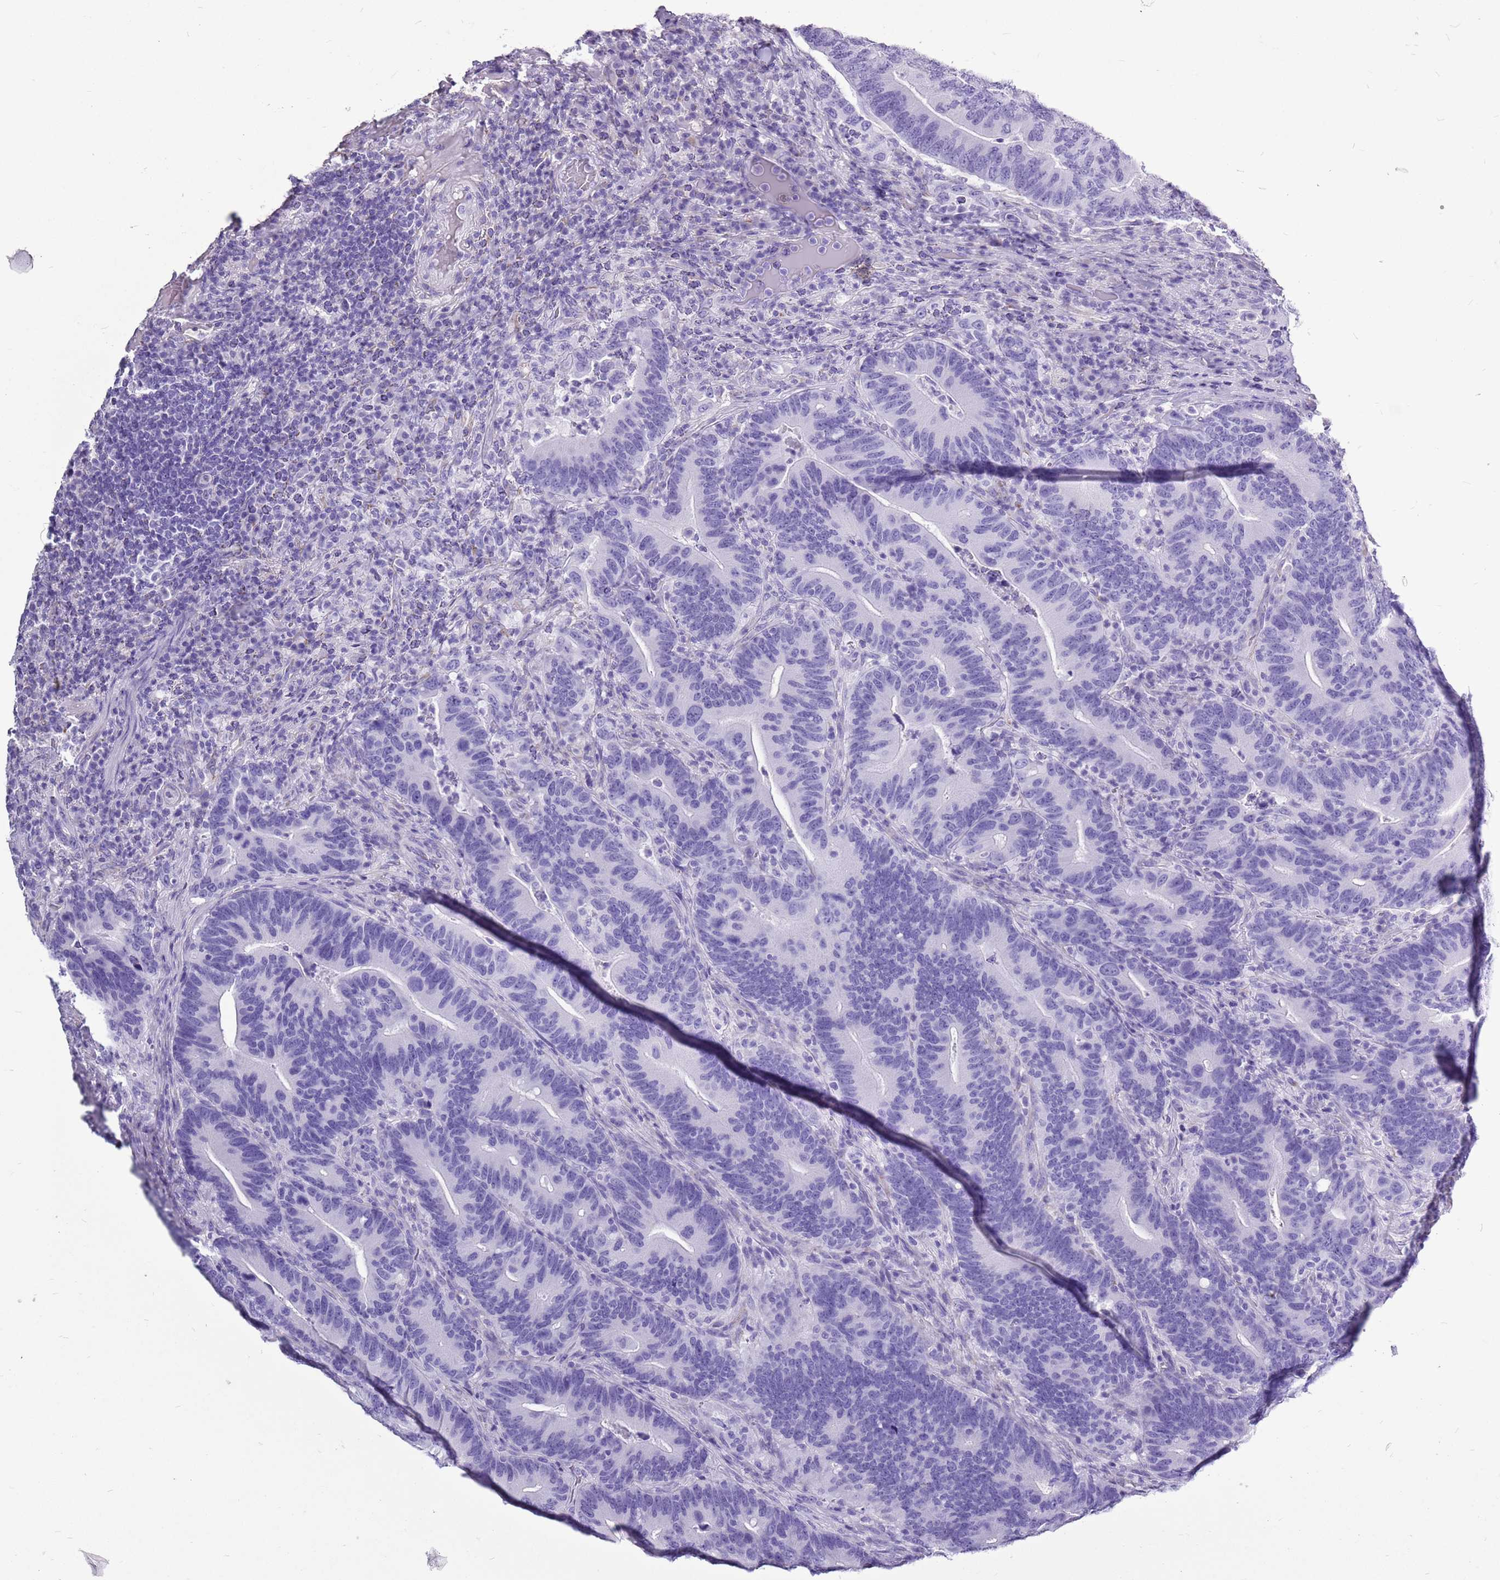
{"staining": {"intensity": "negative", "quantity": "none", "location": "none"}, "tissue": "colorectal cancer", "cell_type": "Tumor cells", "image_type": "cancer", "snomed": [{"axis": "morphology", "description": "Adenocarcinoma, NOS"}, {"axis": "topography", "description": "Colon"}], "caption": "Micrograph shows no significant protein staining in tumor cells of colorectal adenocarcinoma.", "gene": "ACSS3", "patient": {"sex": "female", "age": 66}}